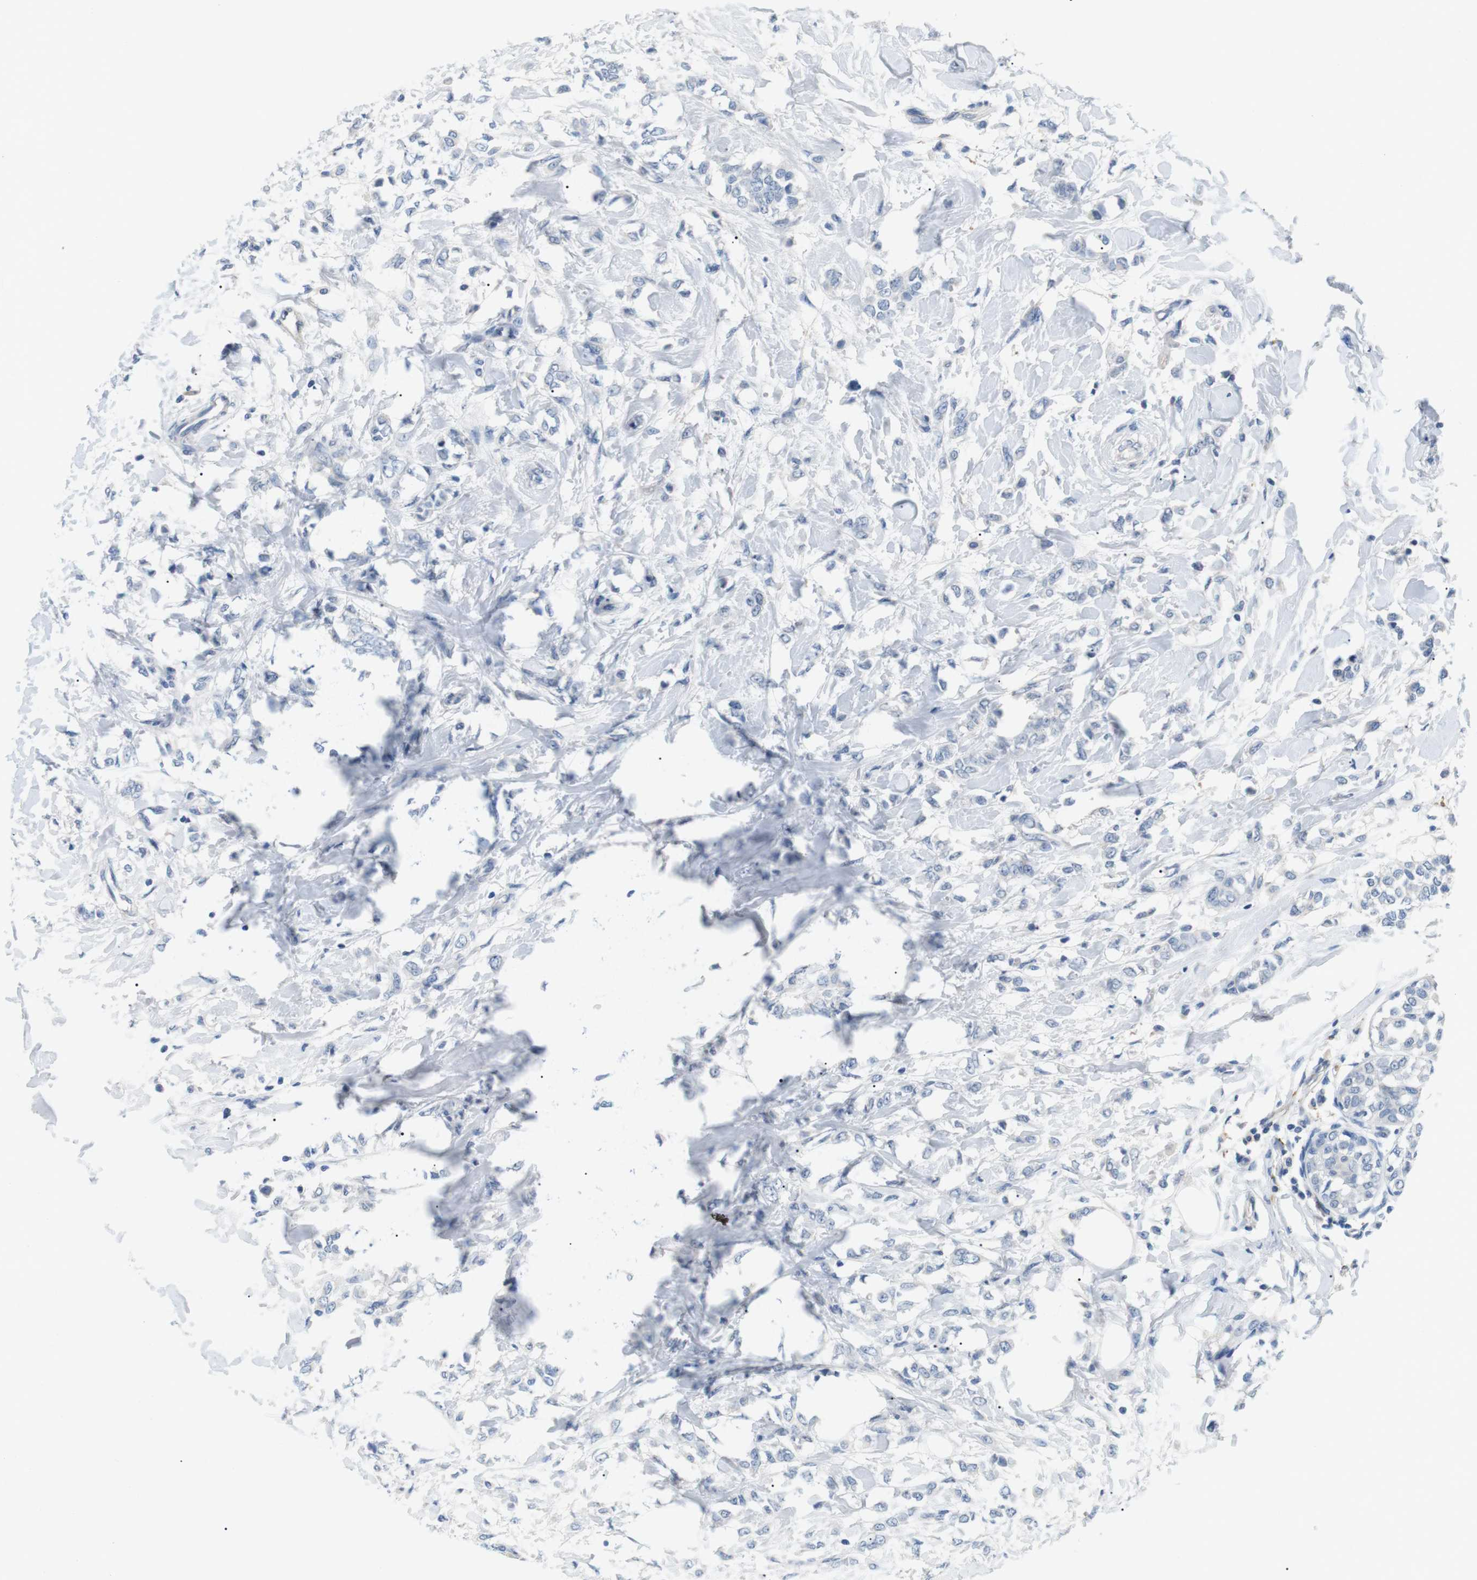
{"staining": {"intensity": "negative", "quantity": "none", "location": "none"}, "tissue": "breast cancer", "cell_type": "Tumor cells", "image_type": "cancer", "snomed": [{"axis": "morphology", "description": "Lobular carcinoma, in situ"}, {"axis": "morphology", "description": "Lobular carcinoma"}, {"axis": "topography", "description": "Breast"}], "caption": "This is an immunohistochemistry micrograph of breast cancer (lobular carcinoma). There is no expression in tumor cells.", "gene": "FCGRT", "patient": {"sex": "female", "age": 41}}